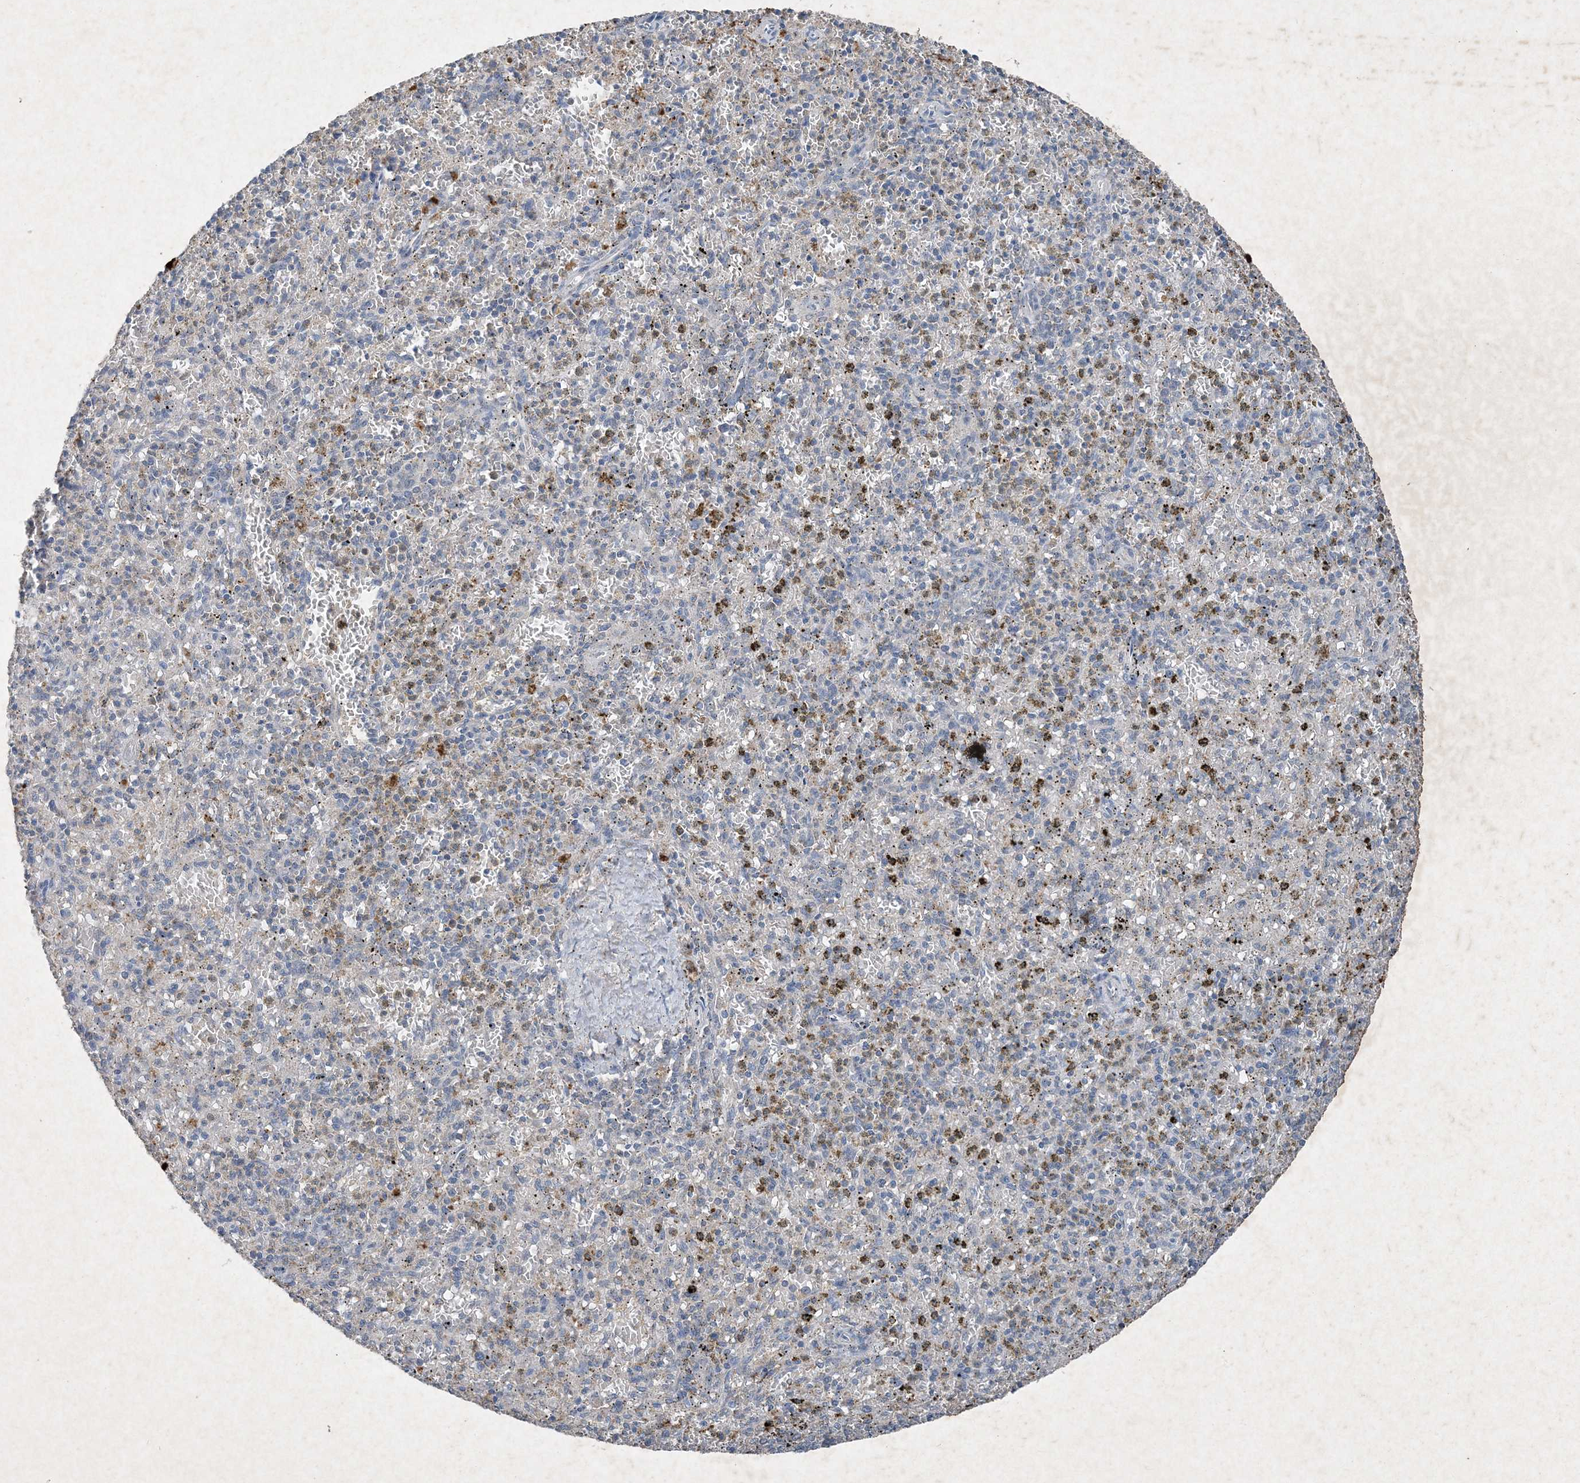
{"staining": {"intensity": "moderate", "quantity": "<25%", "location": "cytoplasmic/membranous"}, "tissue": "spleen", "cell_type": "Cells in red pulp", "image_type": "normal", "snomed": [{"axis": "morphology", "description": "Normal tissue, NOS"}, {"axis": "topography", "description": "Spleen"}], "caption": "A high-resolution histopathology image shows IHC staining of normal spleen, which demonstrates moderate cytoplasmic/membranous positivity in about <25% of cells in red pulp.", "gene": "FCN3", "patient": {"sex": "male", "age": 72}}